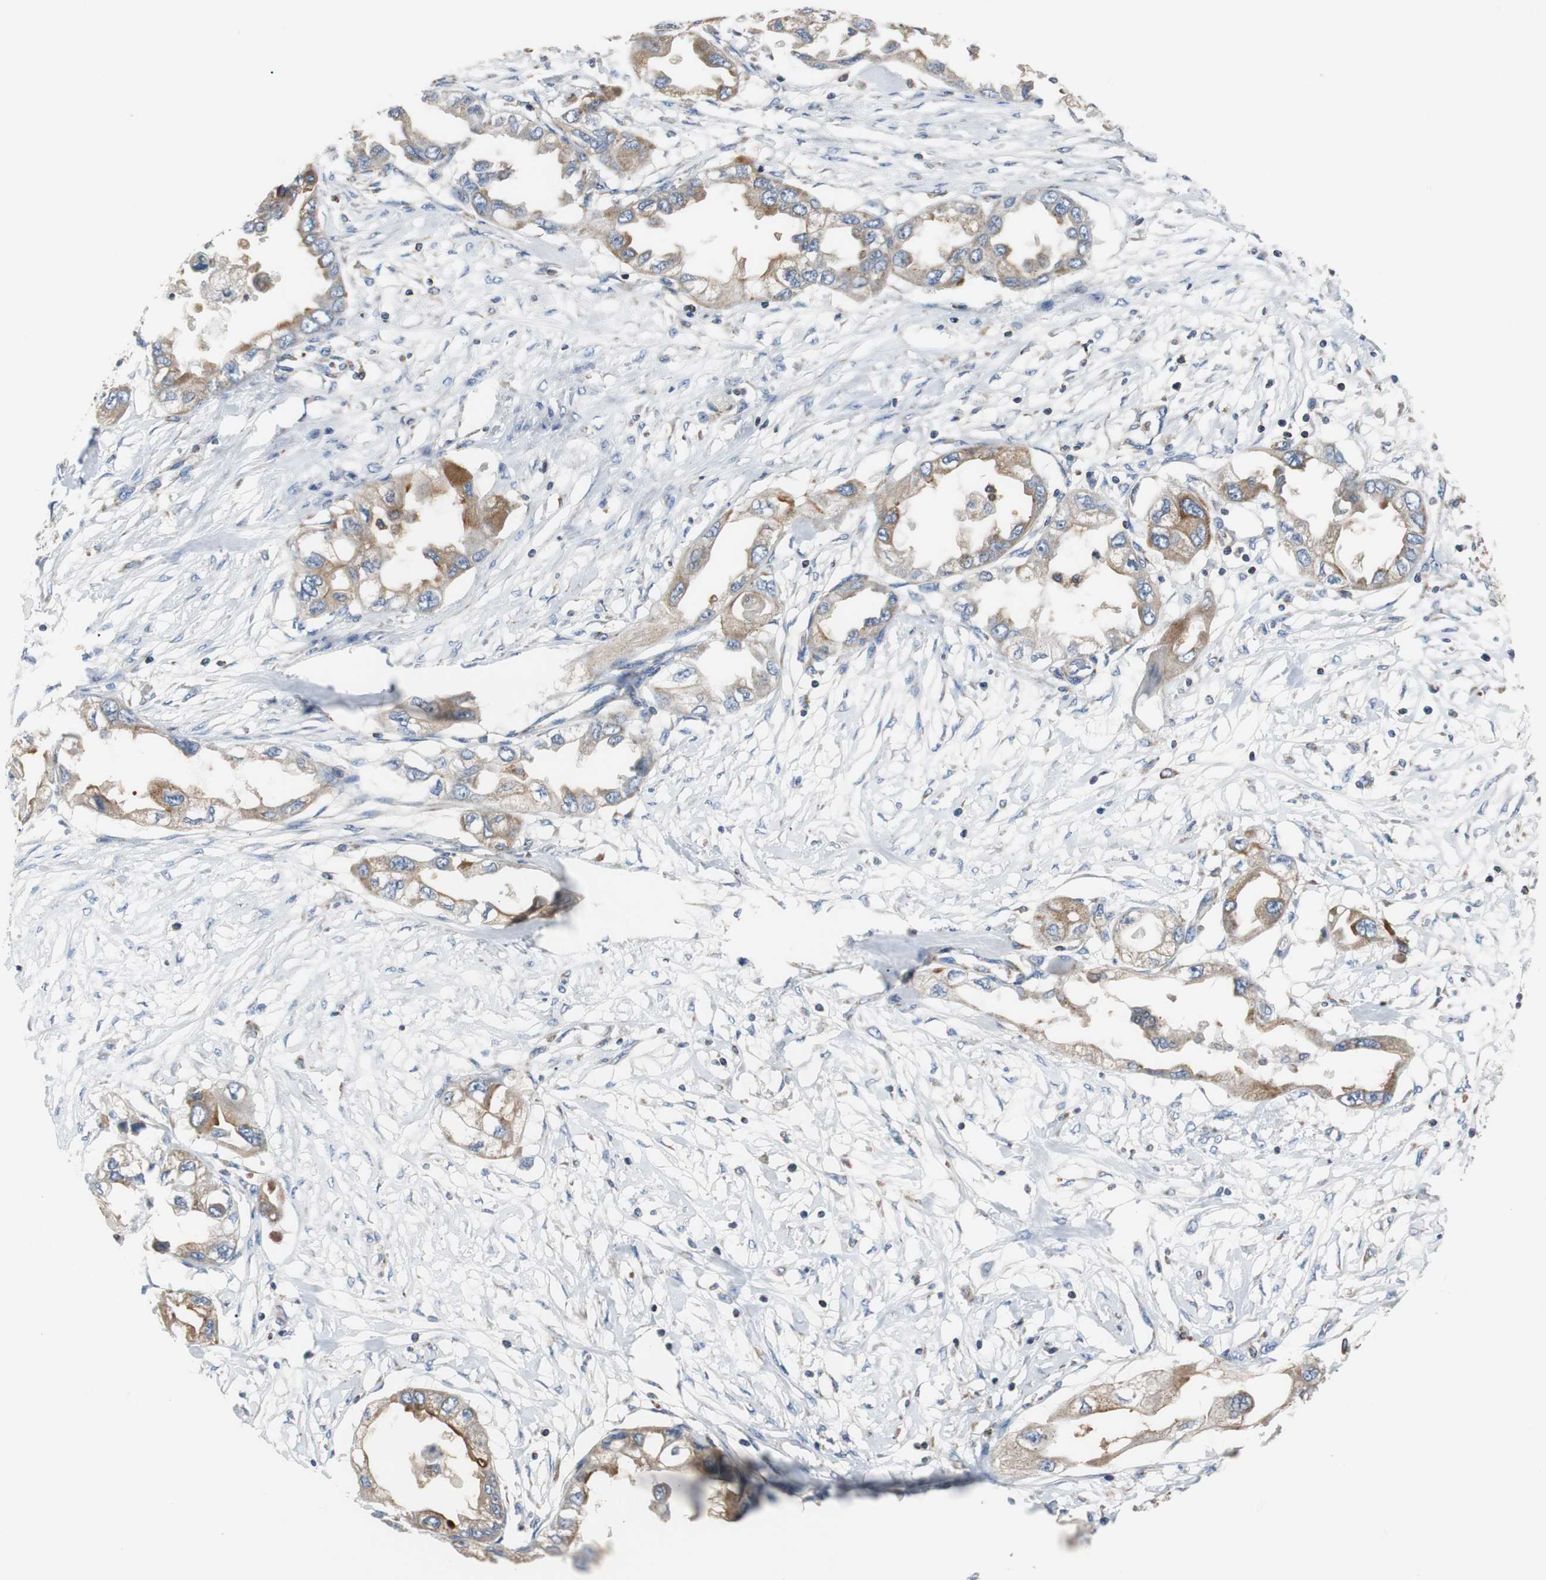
{"staining": {"intensity": "moderate", "quantity": ">75%", "location": "cytoplasmic/membranous"}, "tissue": "endometrial cancer", "cell_type": "Tumor cells", "image_type": "cancer", "snomed": [{"axis": "morphology", "description": "Adenocarcinoma, NOS"}, {"axis": "topography", "description": "Endometrium"}], "caption": "Brown immunohistochemical staining in endometrial cancer demonstrates moderate cytoplasmic/membranous staining in about >75% of tumor cells.", "gene": "VAMP8", "patient": {"sex": "female", "age": 67}}